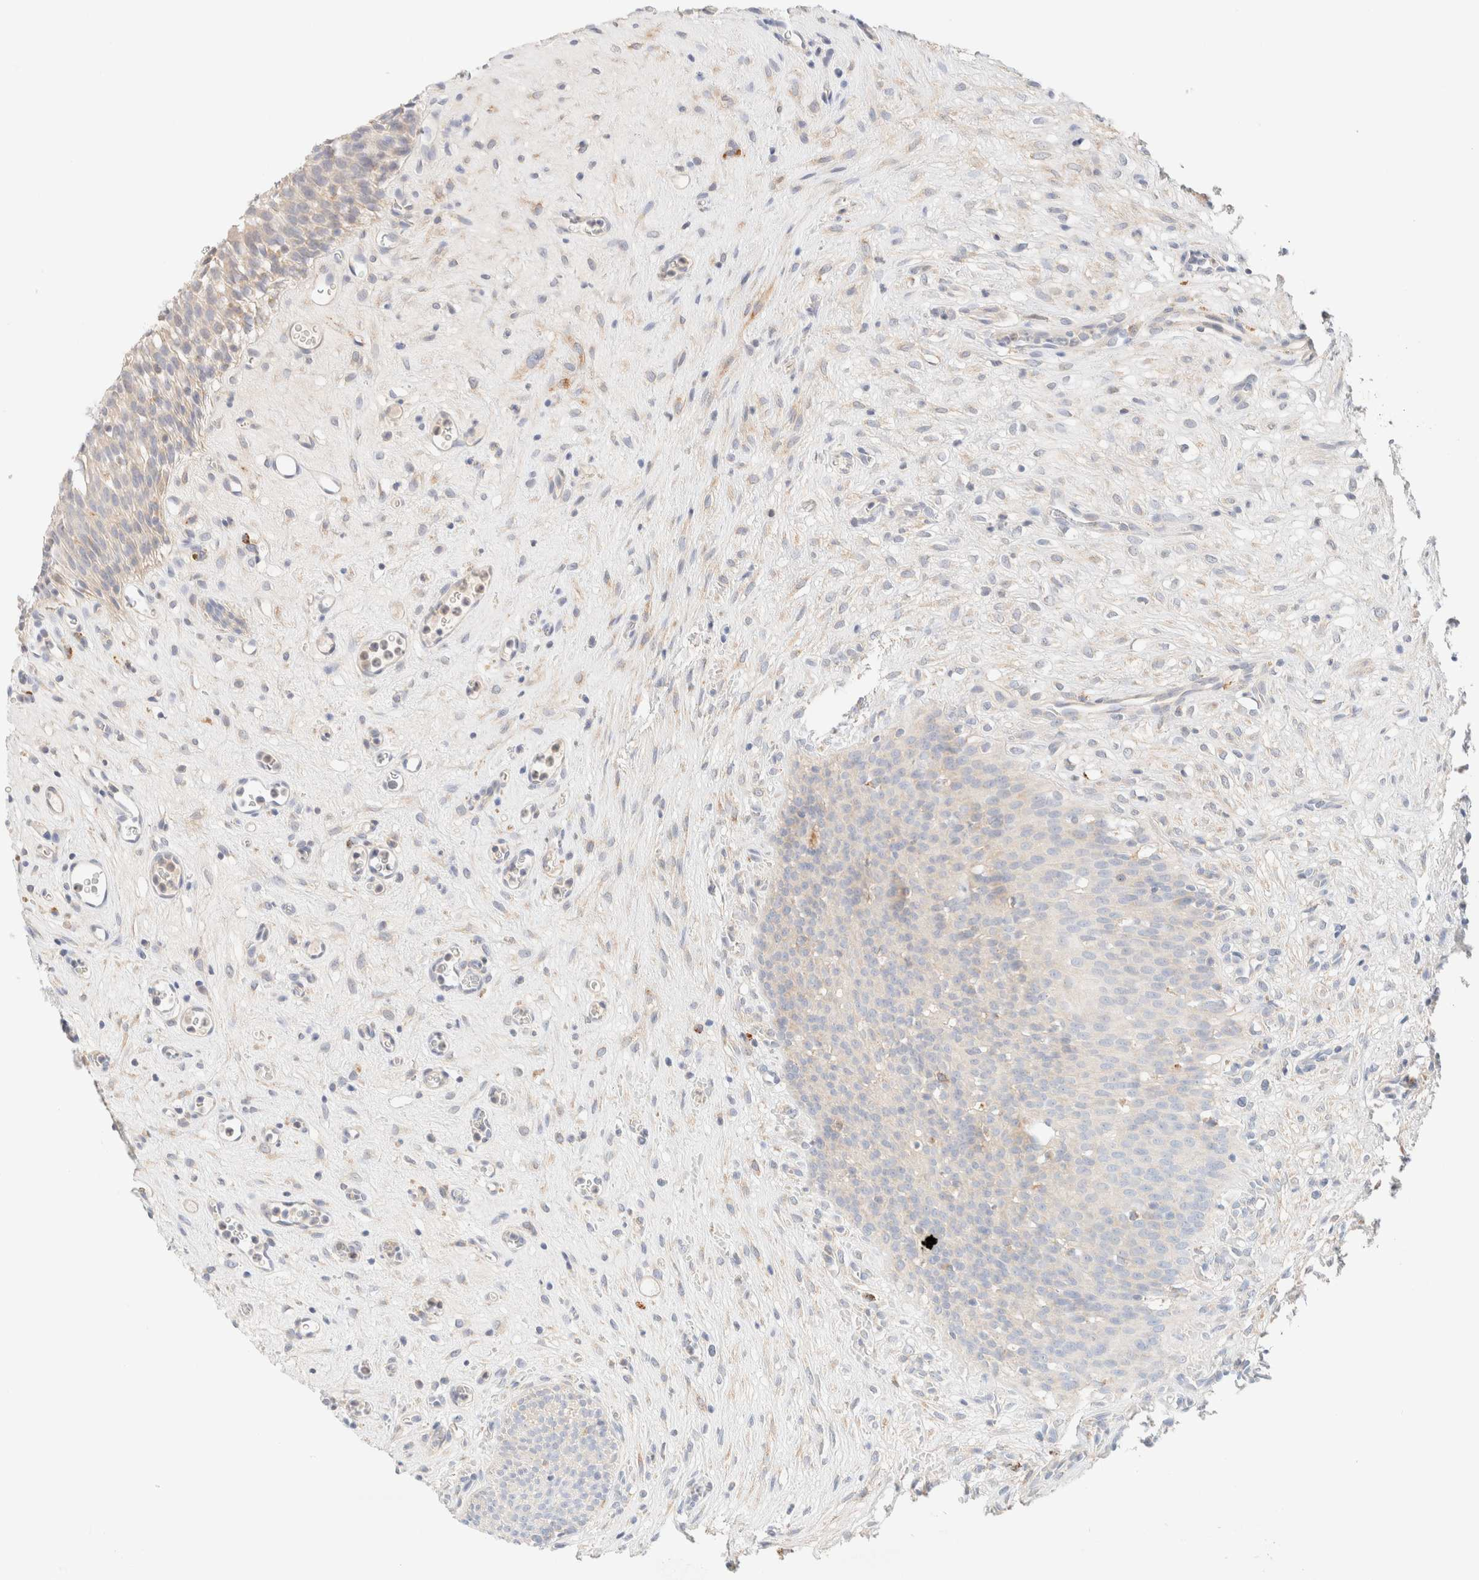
{"staining": {"intensity": "negative", "quantity": "none", "location": "none"}, "tissue": "urothelial cancer", "cell_type": "Tumor cells", "image_type": "cancer", "snomed": [{"axis": "morphology", "description": "Normal tissue, NOS"}, {"axis": "morphology", "description": "Urothelial carcinoma, Low grade"}, {"axis": "topography", "description": "Smooth muscle"}, {"axis": "topography", "description": "Urinary bladder"}], "caption": "A micrograph of low-grade urothelial carcinoma stained for a protein demonstrates no brown staining in tumor cells. (Immunohistochemistry, brightfield microscopy, high magnification).", "gene": "SARM1", "patient": {"sex": "male", "age": 60}}